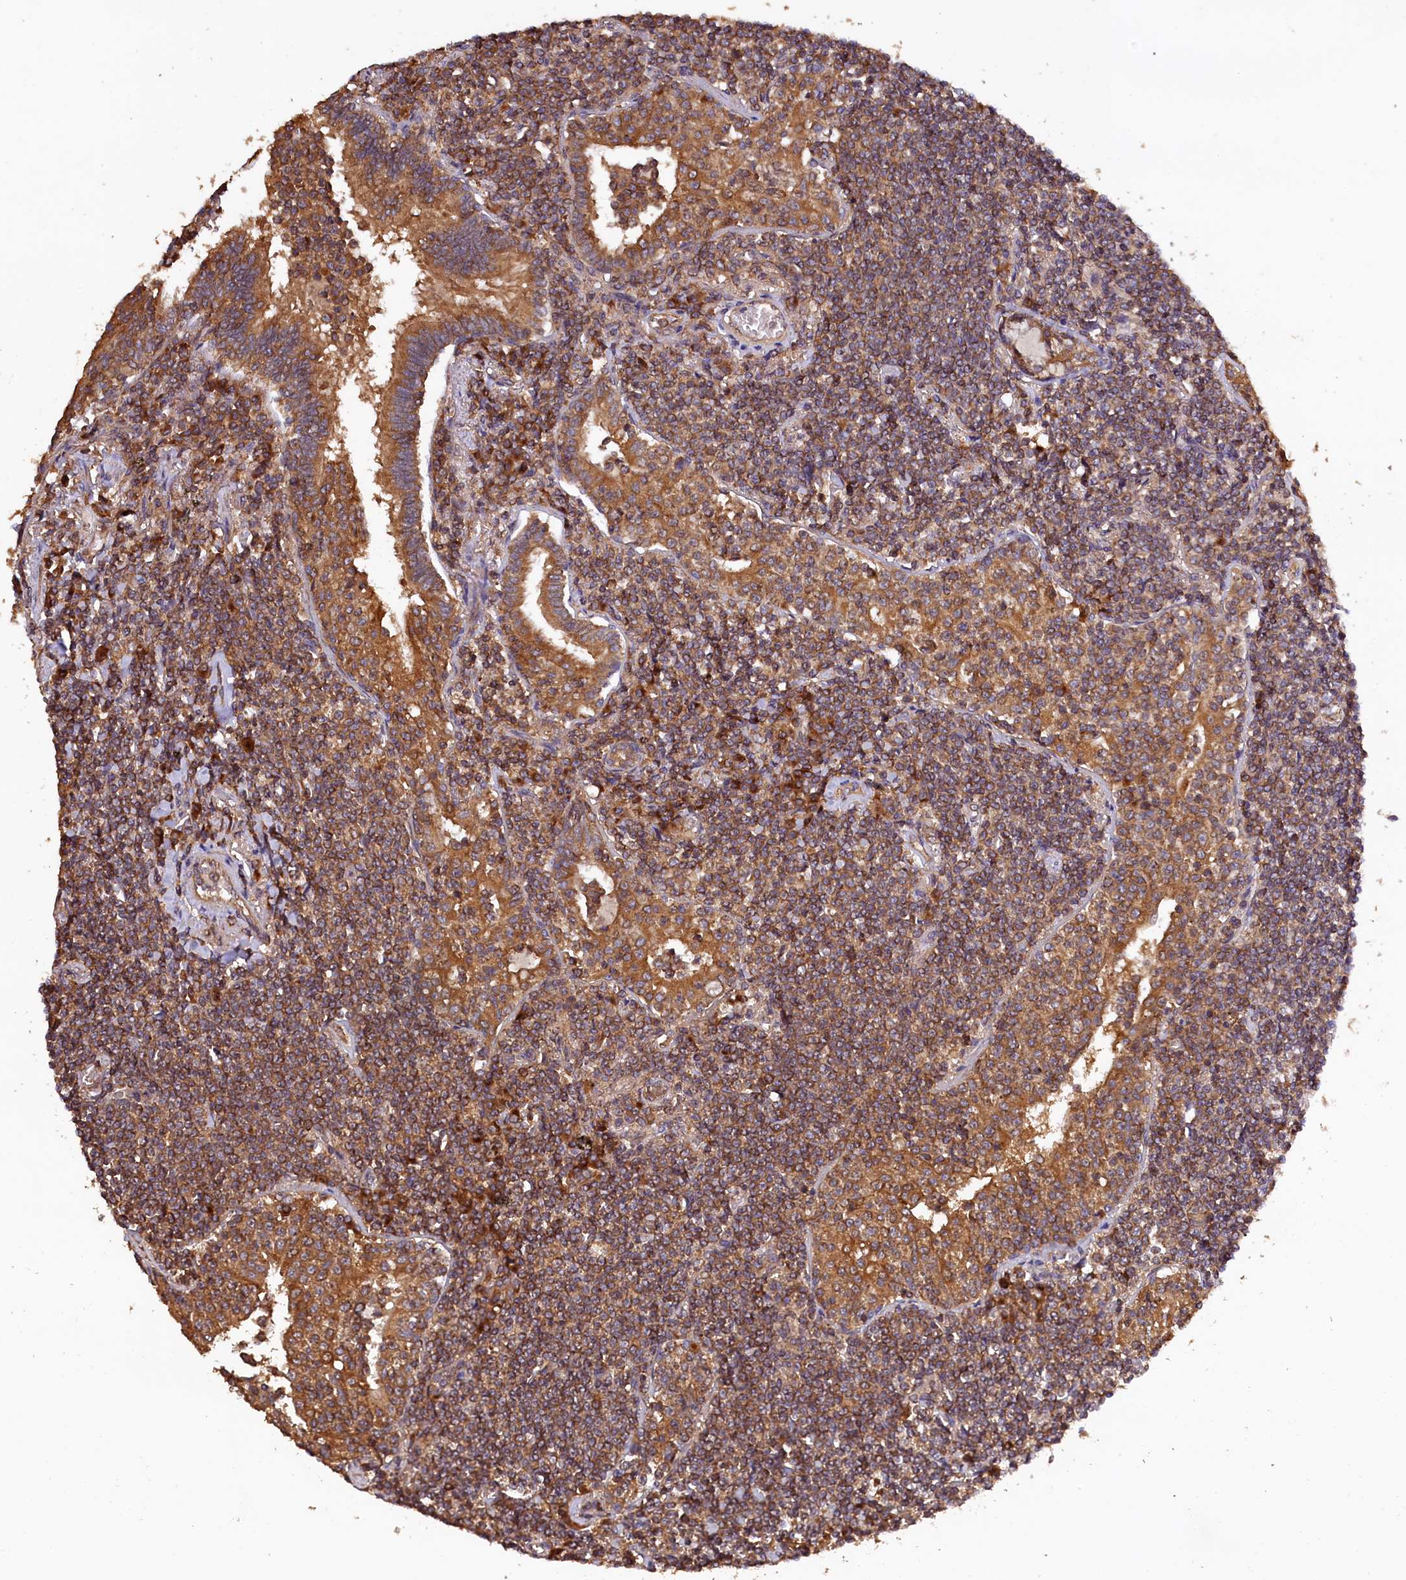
{"staining": {"intensity": "moderate", "quantity": ">75%", "location": "cytoplasmic/membranous"}, "tissue": "lymphoma", "cell_type": "Tumor cells", "image_type": "cancer", "snomed": [{"axis": "morphology", "description": "Malignant lymphoma, non-Hodgkin's type, Low grade"}, {"axis": "topography", "description": "Lung"}], "caption": "IHC of lymphoma reveals medium levels of moderate cytoplasmic/membranous positivity in about >75% of tumor cells. (Brightfield microscopy of DAB IHC at high magnification).", "gene": "KLC2", "patient": {"sex": "female", "age": 71}}